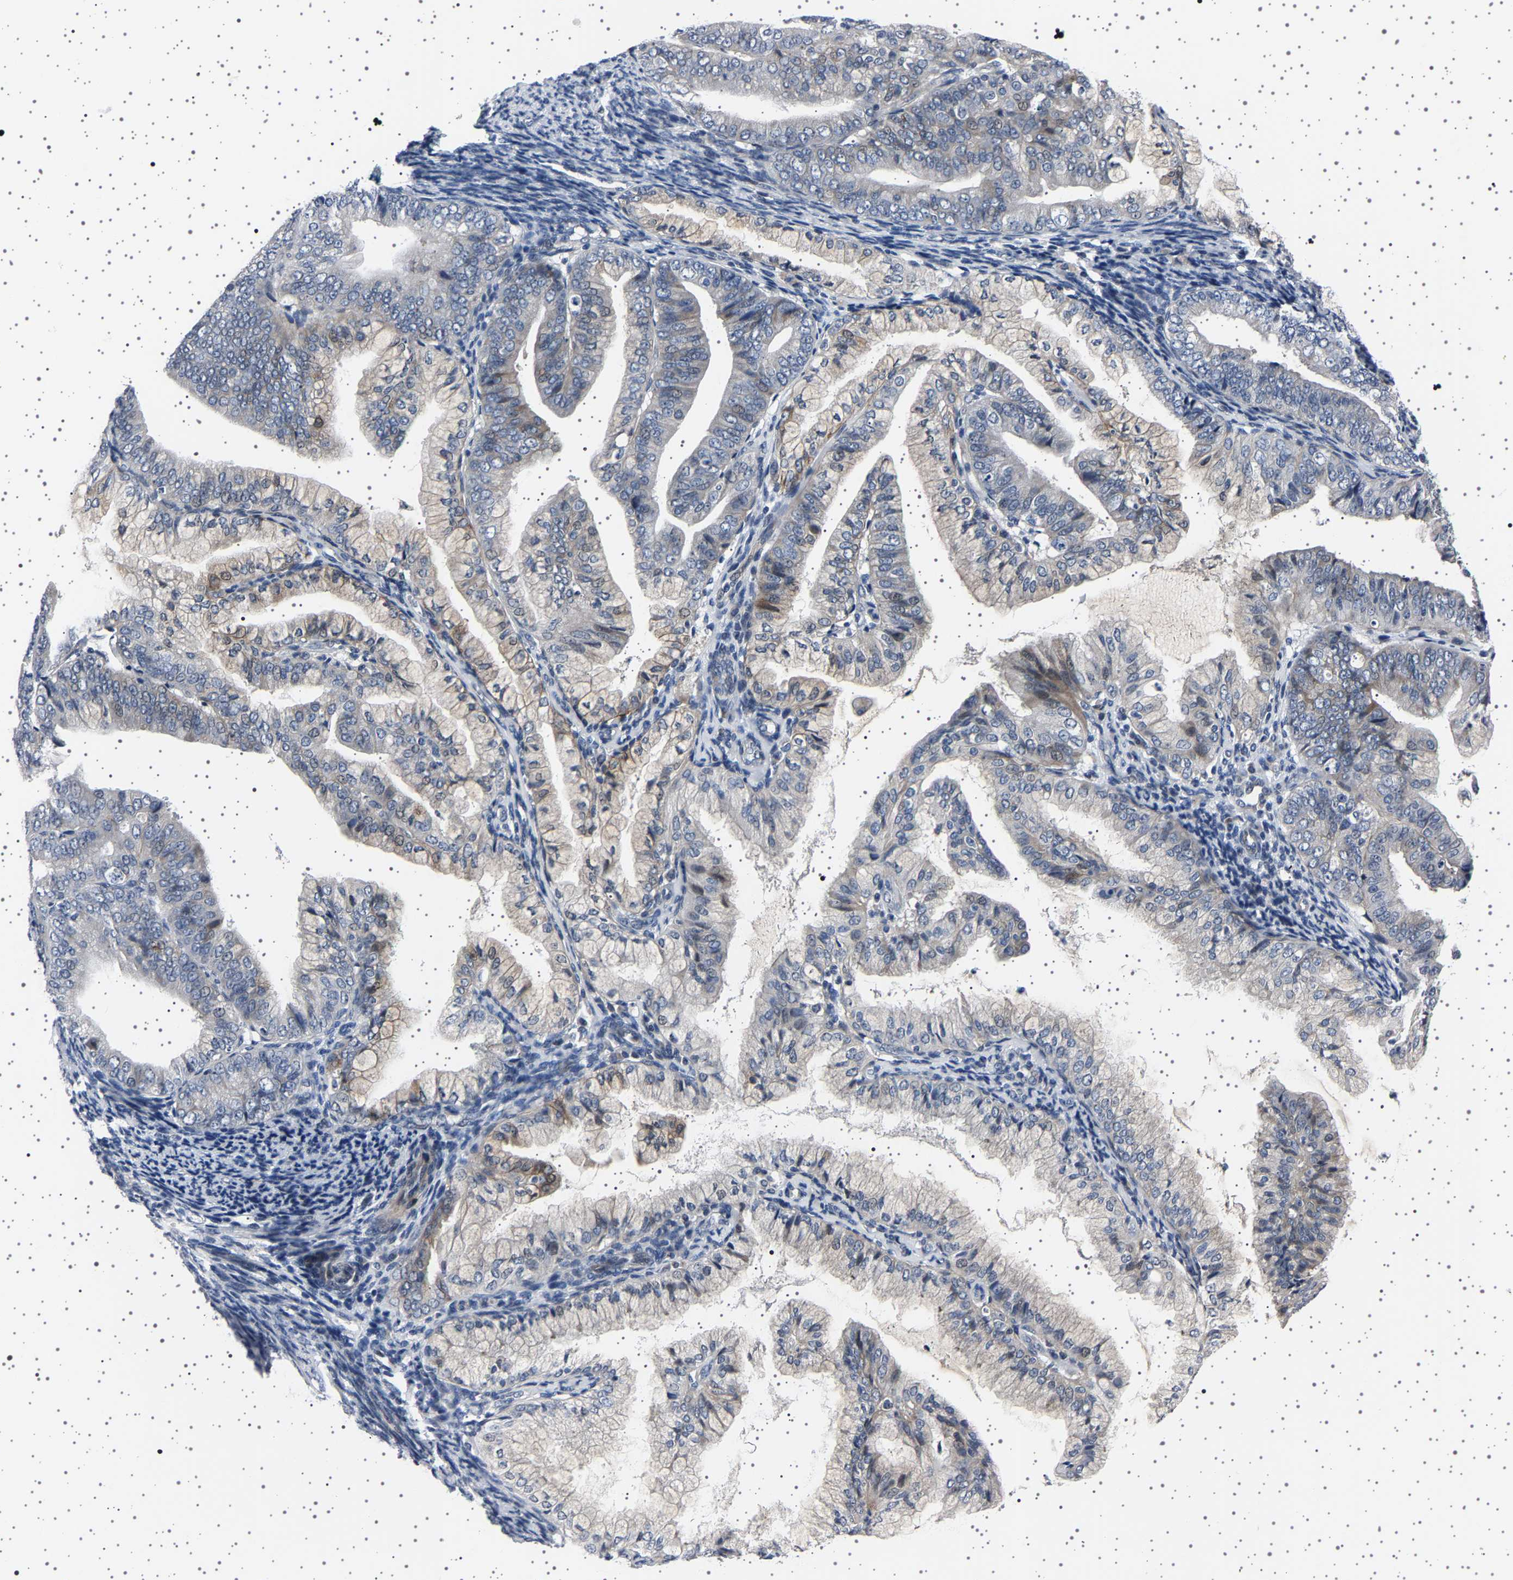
{"staining": {"intensity": "negative", "quantity": "none", "location": "none"}, "tissue": "endometrial cancer", "cell_type": "Tumor cells", "image_type": "cancer", "snomed": [{"axis": "morphology", "description": "Adenocarcinoma, NOS"}, {"axis": "topography", "description": "Endometrium"}], "caption": "There is no significant staining in tumor cells of adenocarcinoma (endometrial).", "gene": "PAK5", "patient": {"sex": "female", "age": 63}}